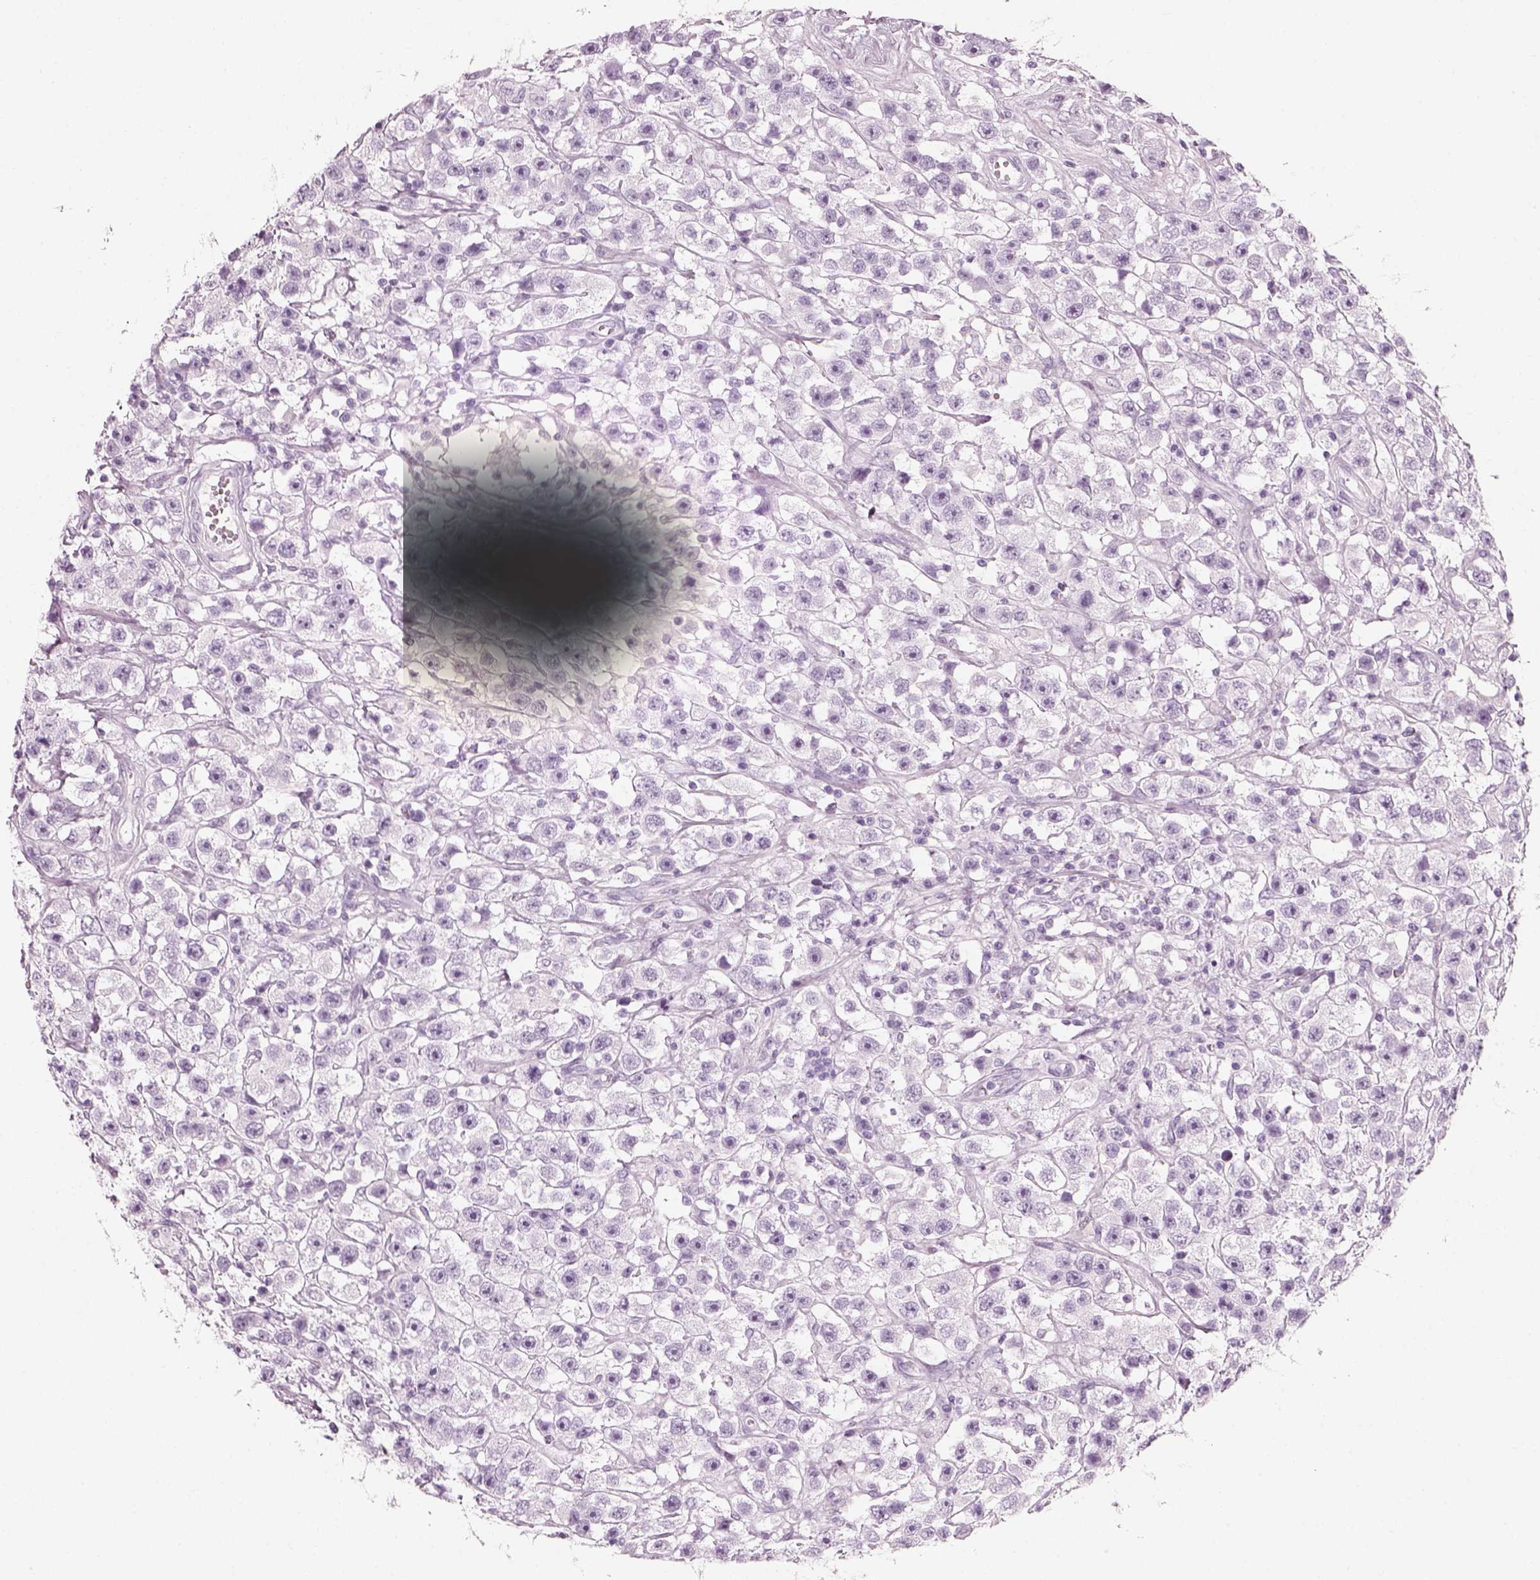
{"staining": {"intensity": "negative", "quantity": "none", "location": "none"}, "tissue": "testis cancer", "cell_type": "Tumor cells", "image_type": "cancer", "snomed": [{"axis": "morphology", "description": "Seminoma, NOS"}, {"axis": "topography", "description": "Testis"}], "caption": "This is an immunohistochemistry micrograph of human testis seminoma. There is no expression in tumor cells.", "gene": "CRYAA", "patient": {"sex": "male", "age": 45}}